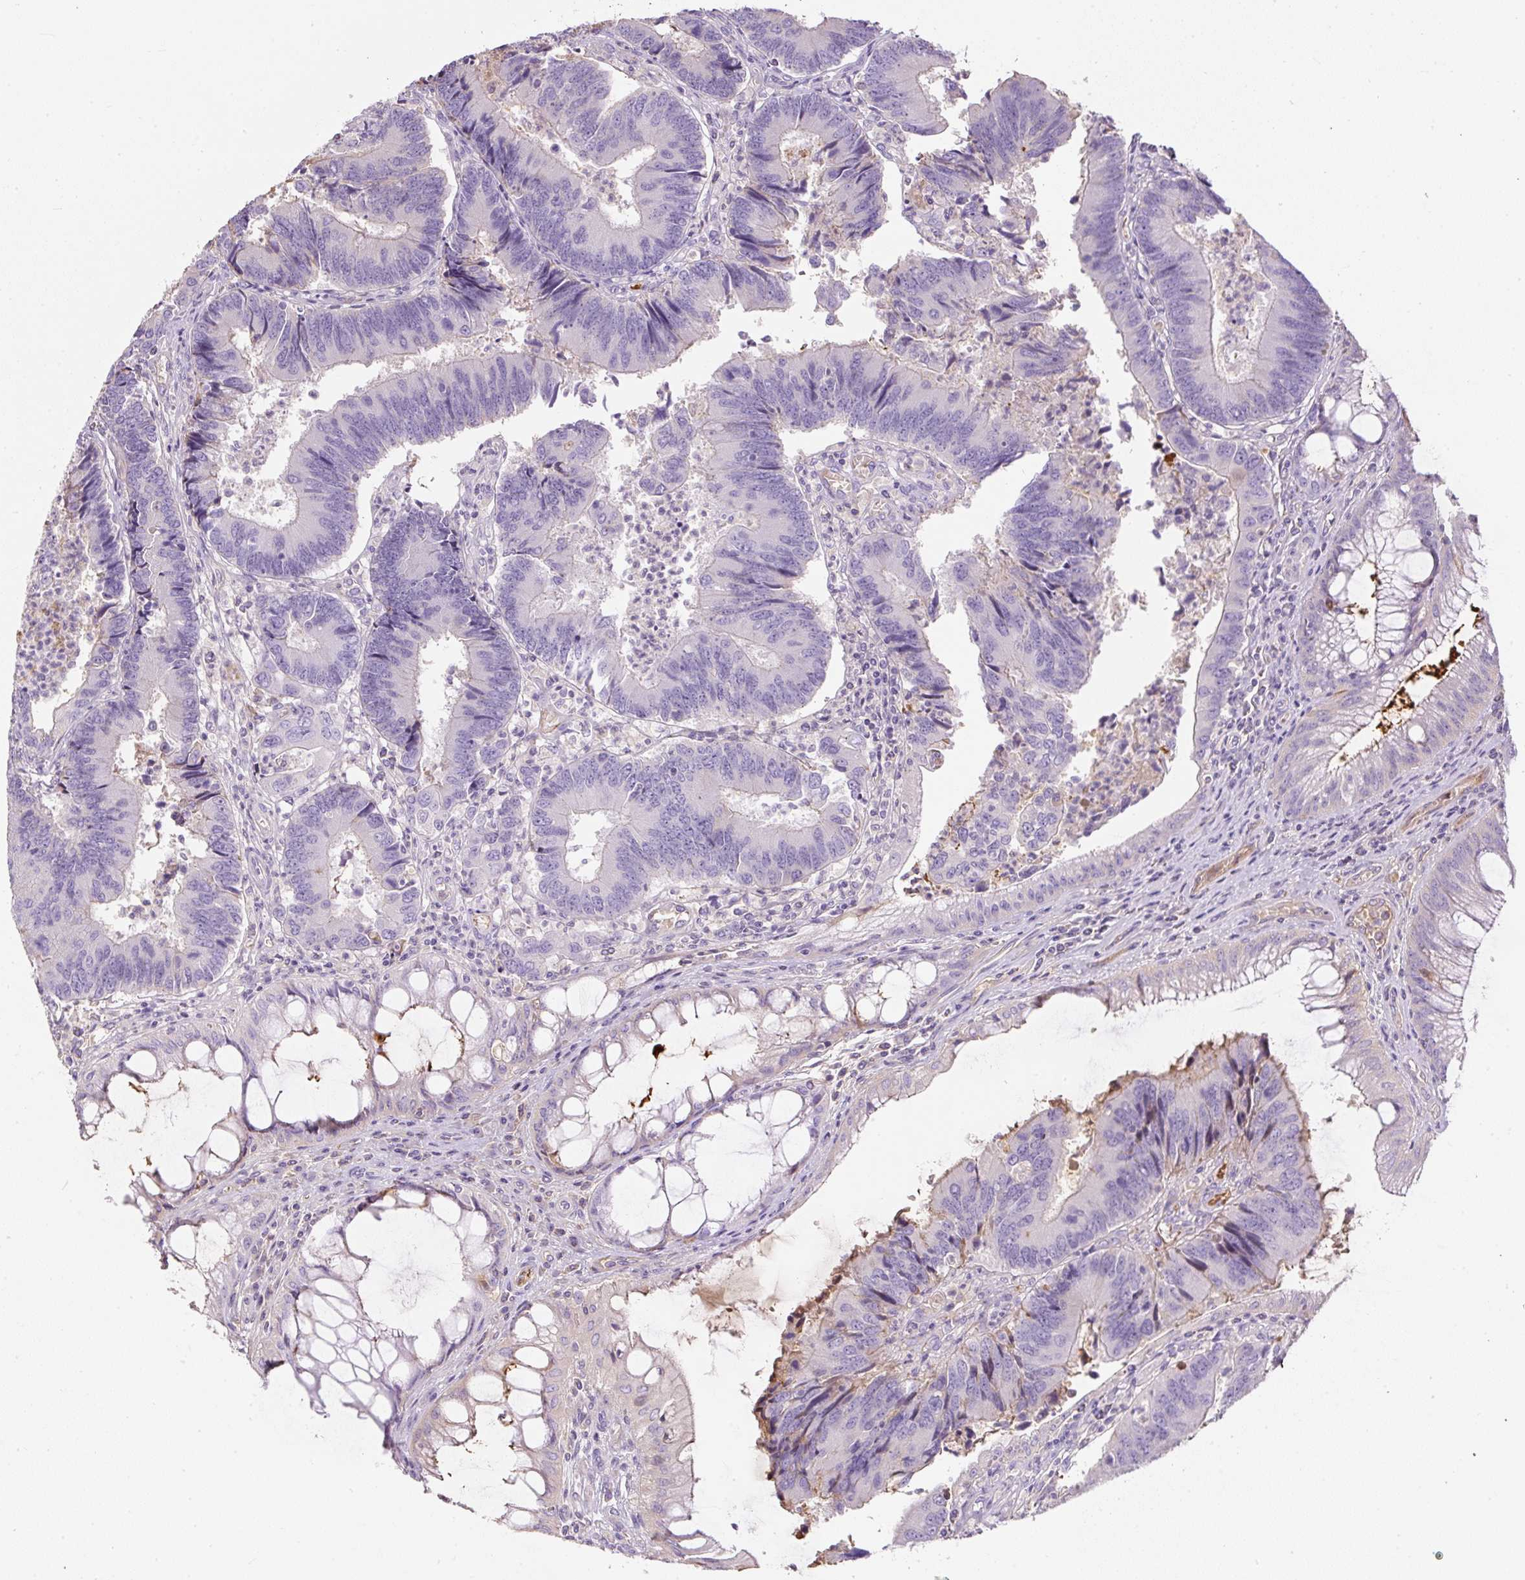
{"staining": {"intensity": "negative", "quantity": "none", "location": "none"}, "tissue": "colorectal cancer", "cell_type": "Tumor cells", "image_type": "cancer", "snomed": [{"axis": "morphology", "description": "Adenocarcinoma, NOS"}, {"axis": "topography", "description": "Colon"}], "caption": "Micrograph shows no protein expression in tumor cells of adenocarcinoma (colorectal) tissue.", "gene": "APOA1", "patient": {"sex": "female", "age": 67}}